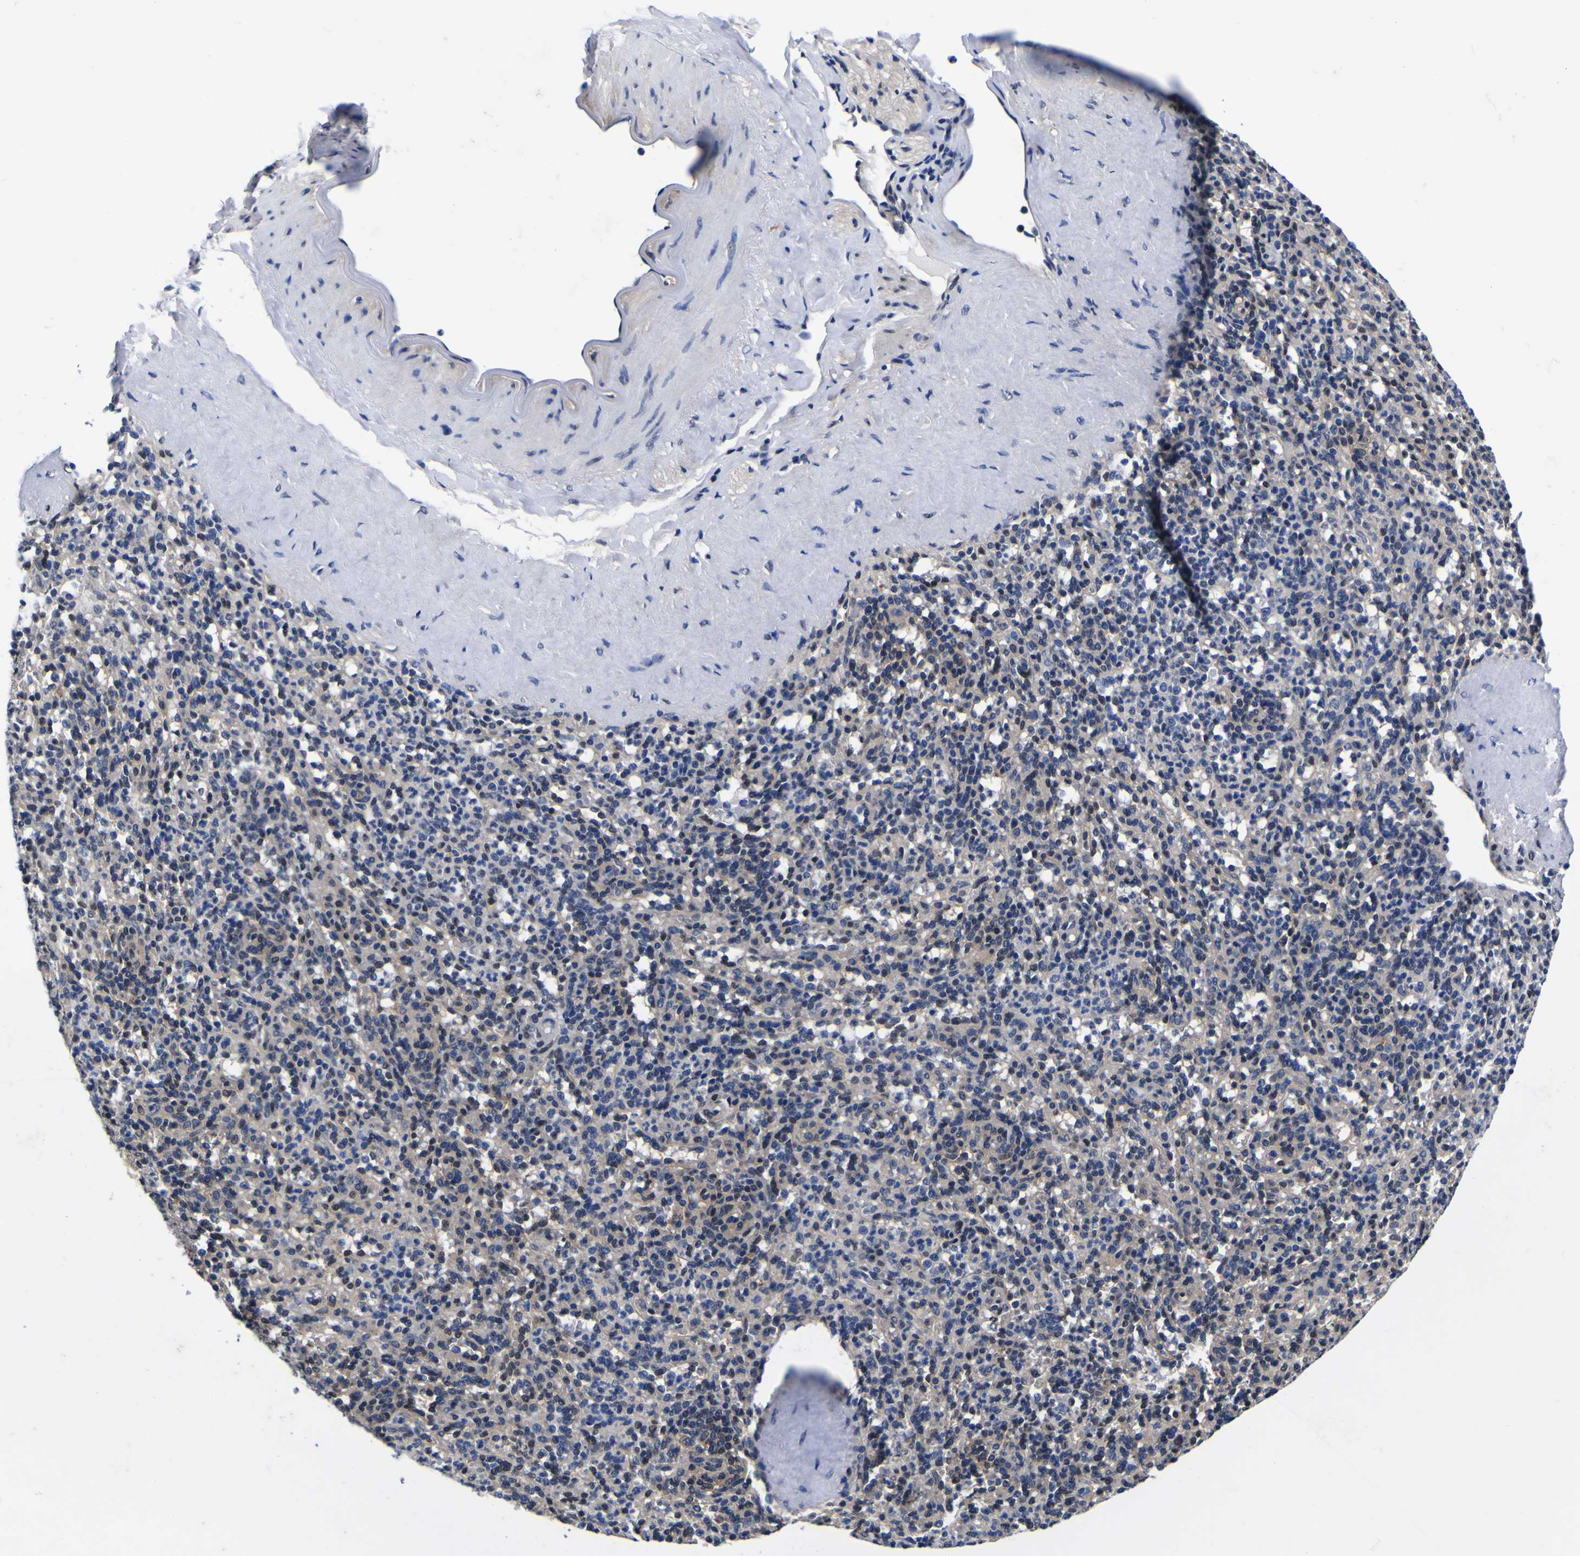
{"staining": {"intensity": "moderate", "quantity": "25%-75%", "location": "cytoplasmic/membranous"}, "tissue": "spleen", "cell_type": "Cells in red pulp", "image_type": "normal", "snomed": [{"axis": "morphology", "description": "Normal tissue, NOS"}, {"axis": "topography", "description": "Spleen"}], "caption": "Moderate cytoplasmic/membranous protein positivity is present in about 25%-75% of cells in red pulp in spleen. (DAB = brown stain, brightfield microscopy at high magnification).", "gene": "FAM110B", "patient": {"sex": "male", "age": 36}}